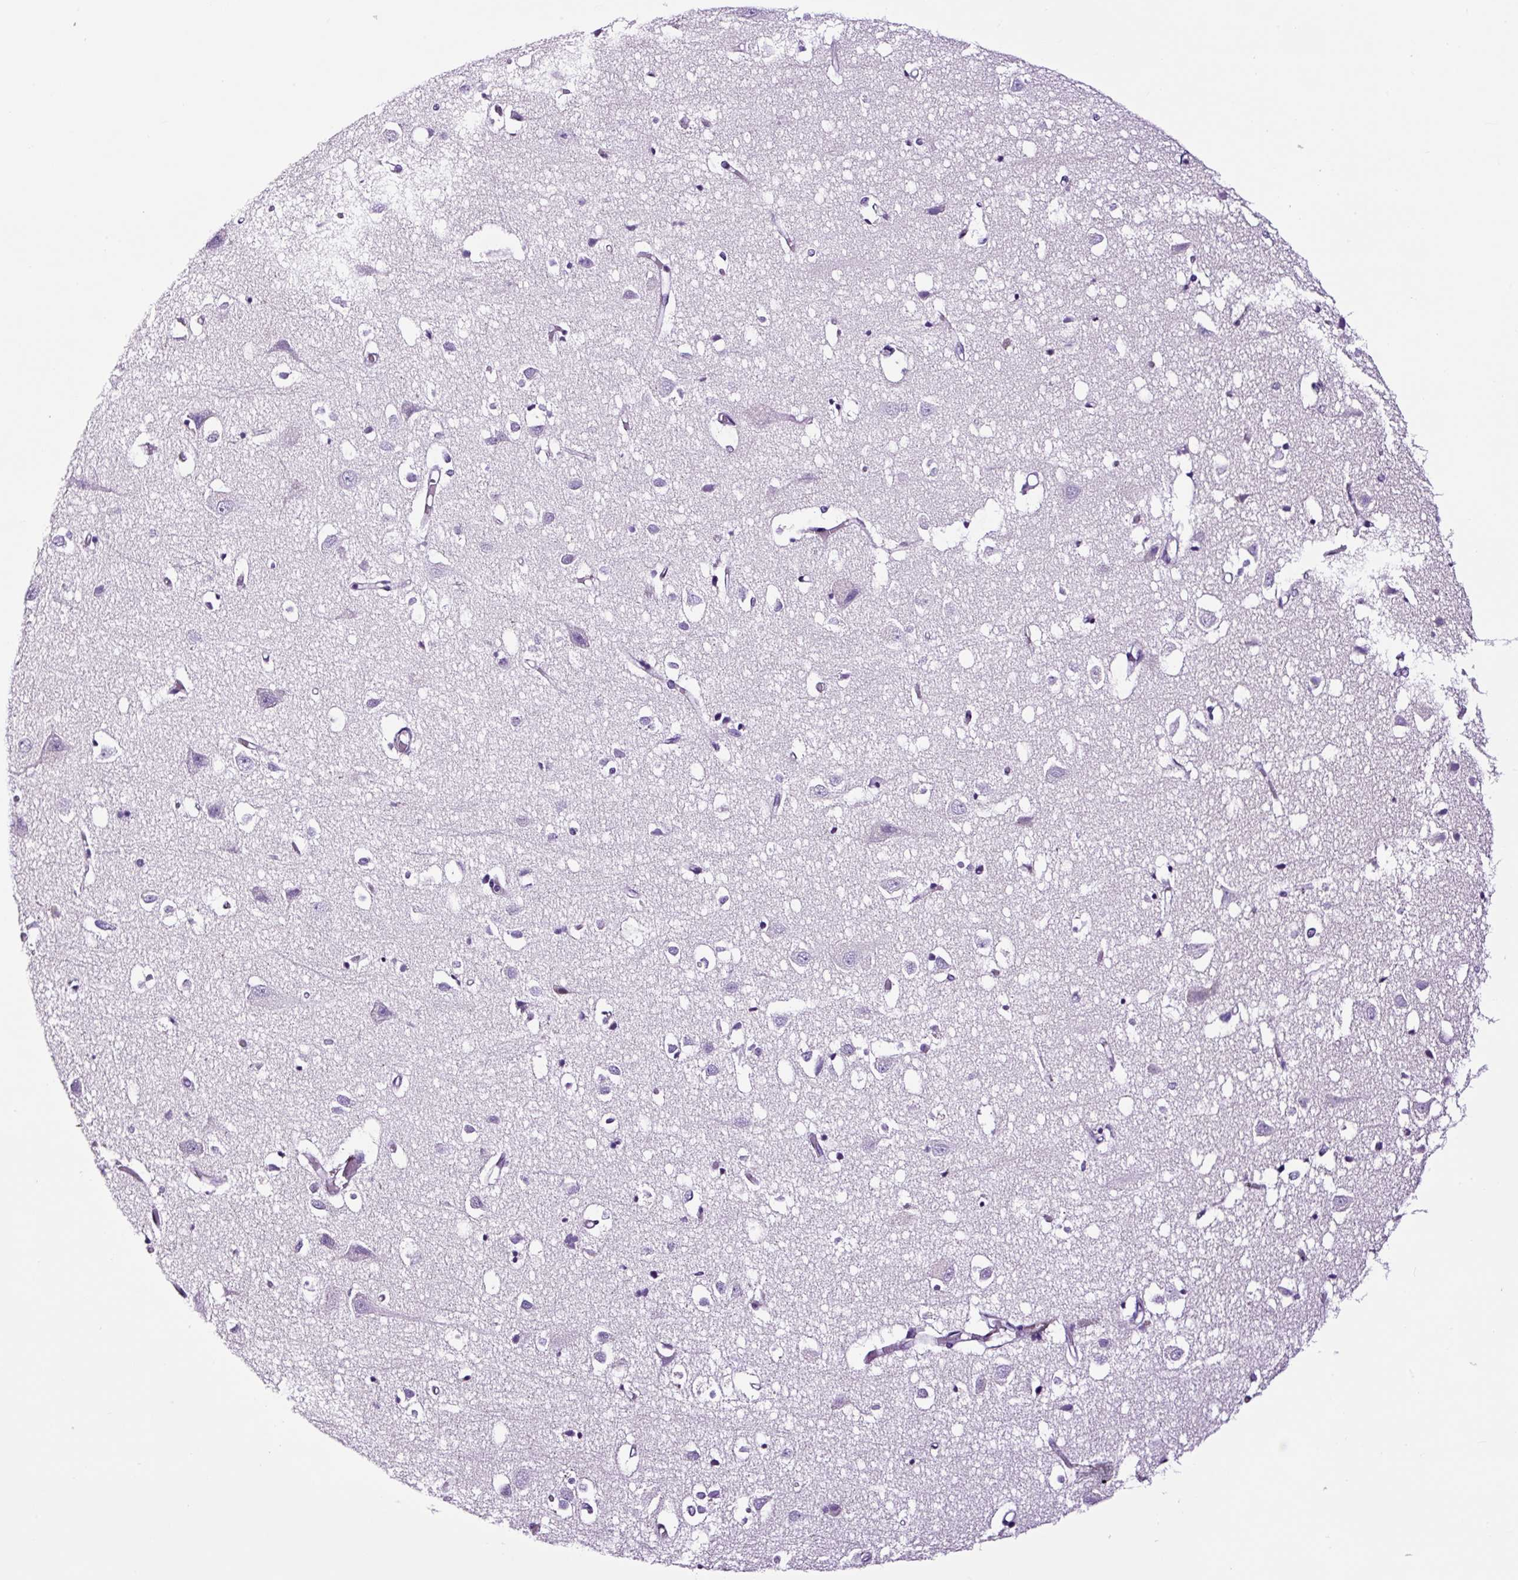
{"staining": {"intensity": "negative", "quantity": "none", "location": "none"}, "tissue": "cerebral cortex", "cell_type": "Endothelial cells", "image_type": "normal", "snomed": [{"axis": "morphology", "description": "Normal tissue, NOS"}, {"axis": "topography", "description": "Cerebral cortex"}], "caption": "Cerebral cortex stained for a protein using immunohistochemistry reveals no expression endothelial cells.", "gene": "TAFA3", "patient": {"sex": "male", "age": 70}}